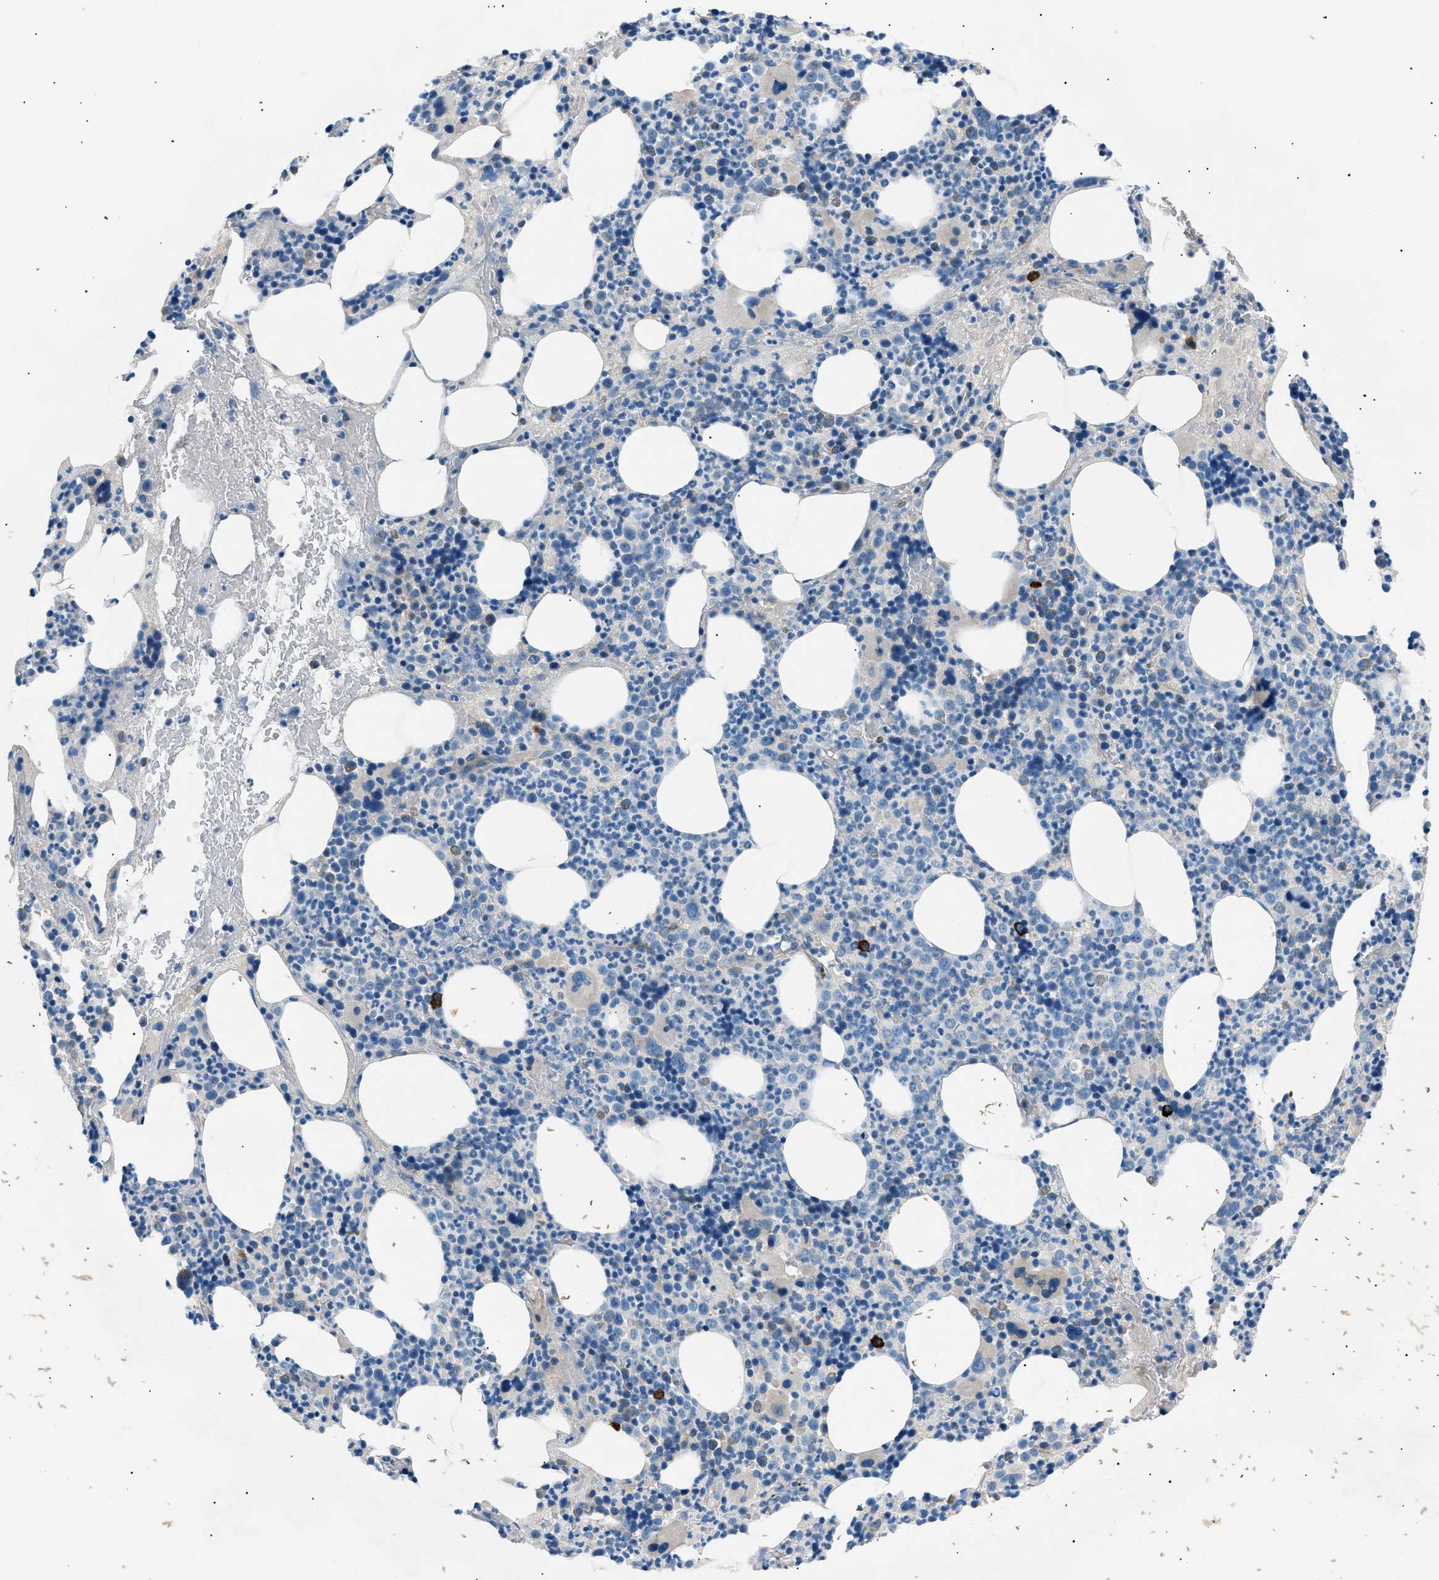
{"staining": {"intensity": "strong", "quantity": "<25%", "location": "cytoplasmic/membranous"}, "tissue": "bone marrow", "cell_type": "Hematopoietic cells", "image_type": "normal", "snomed": [{"axis": "morphology", "description": "Normal tissue, NOS"}, {"axis": "morphology", "description": "Inflammation, NOS"}, {"axis": "topography", "description": "Bone marrow"}], "caption": "Protein analysis of unremarkable bone marrow displays strong cytoplasmic/membranous expression in approximately <25% of hematopoietic cells. Nuclei are stained in blue.", "gene": "LRRC37B", "patient": {"sex": "male", "age": 73}}